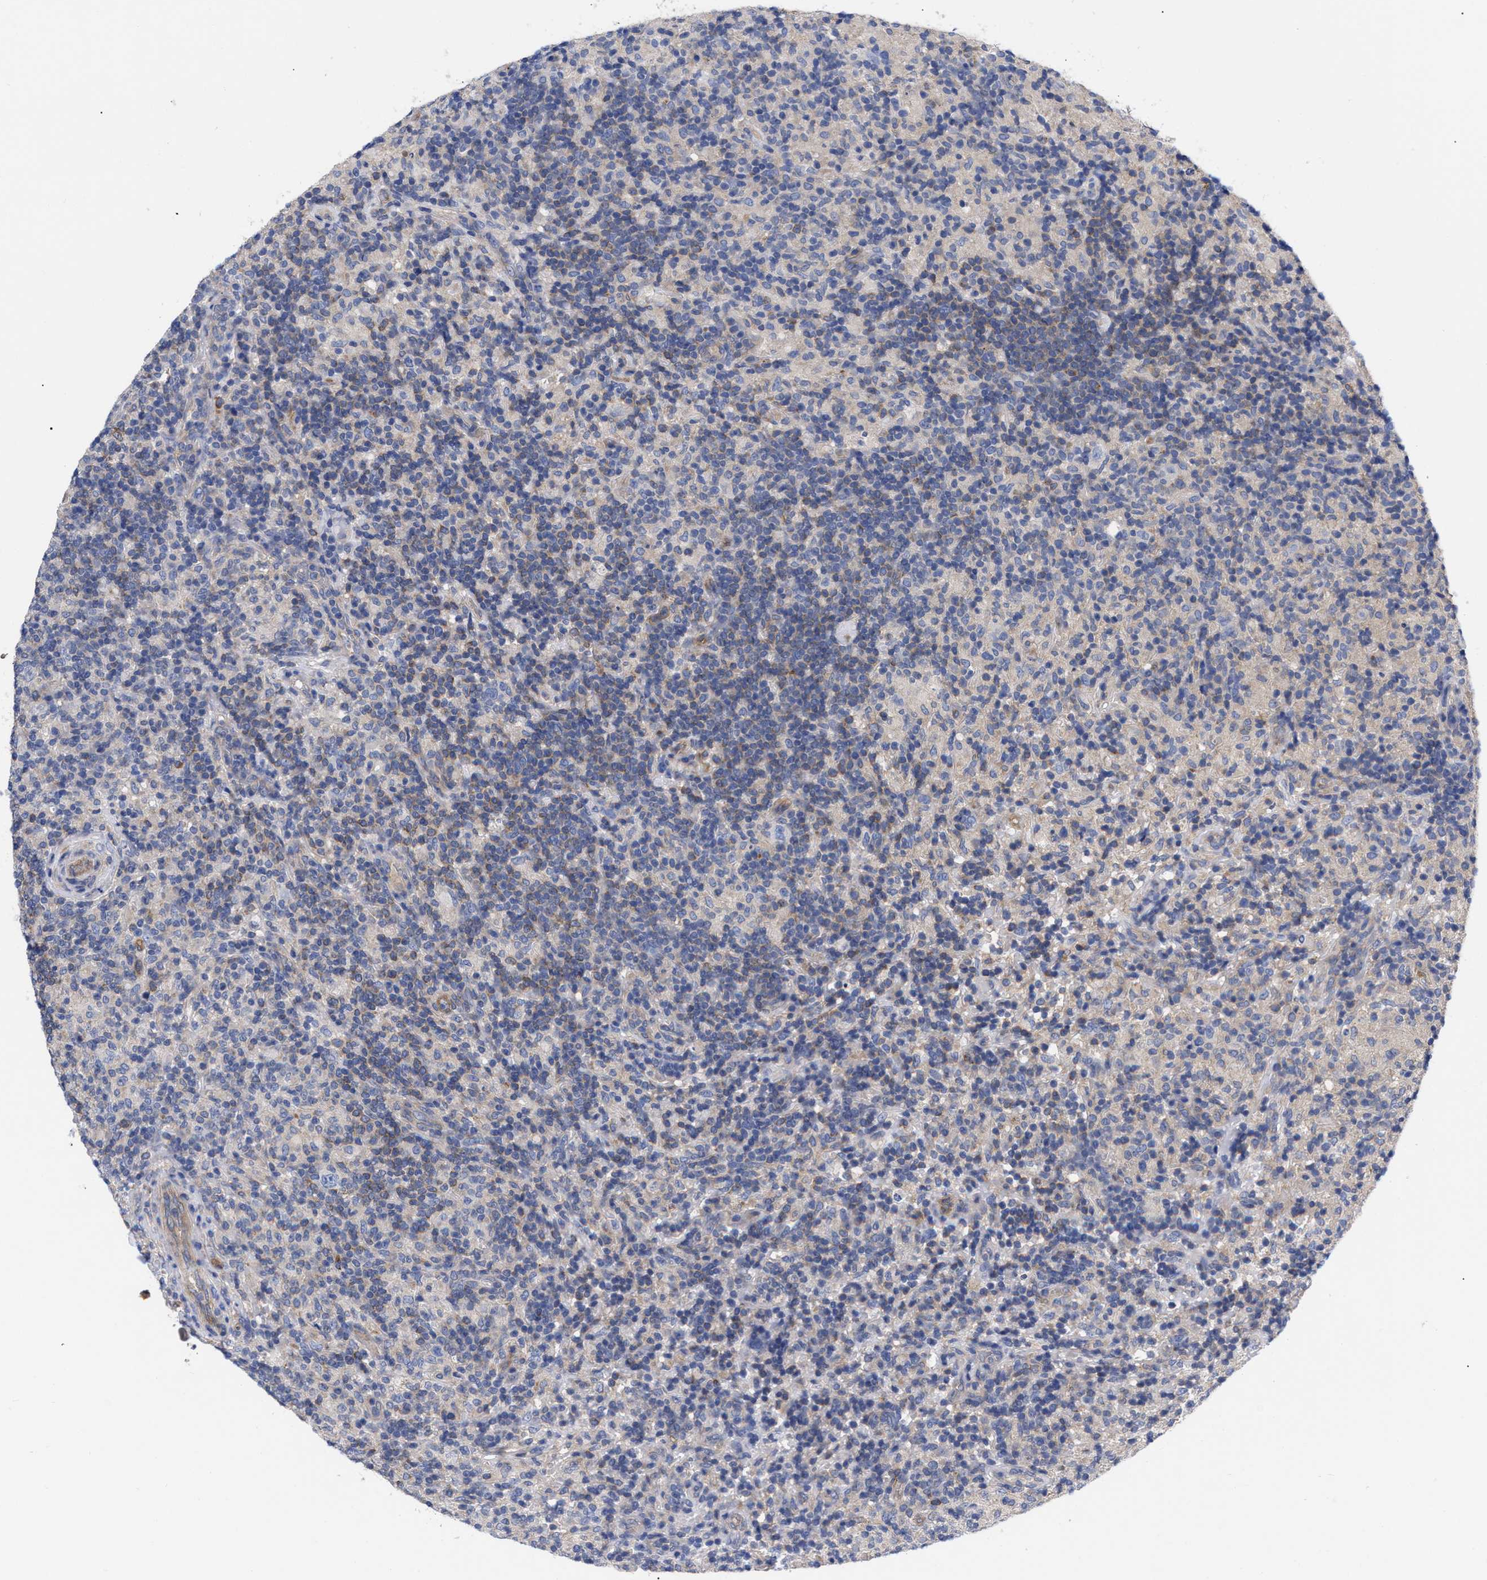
{"staining": {"intensity": "negative", "quantity": "none", "location": "none"}, "tissue": "lymphoma", "cell_type": "Tumor cells", "image_type": "cancer", "snomed": [{"axis": "morphology", "description": "Hodgkin's disease, NOS"}, {"axis": "topography", "description": "Lymph node"}], "caption": "The micrograph shows no staining of tumor cells in Hodgkin's disease.", "gene": "IRAG2", "patient": {"sex": "male", "age": 70}}